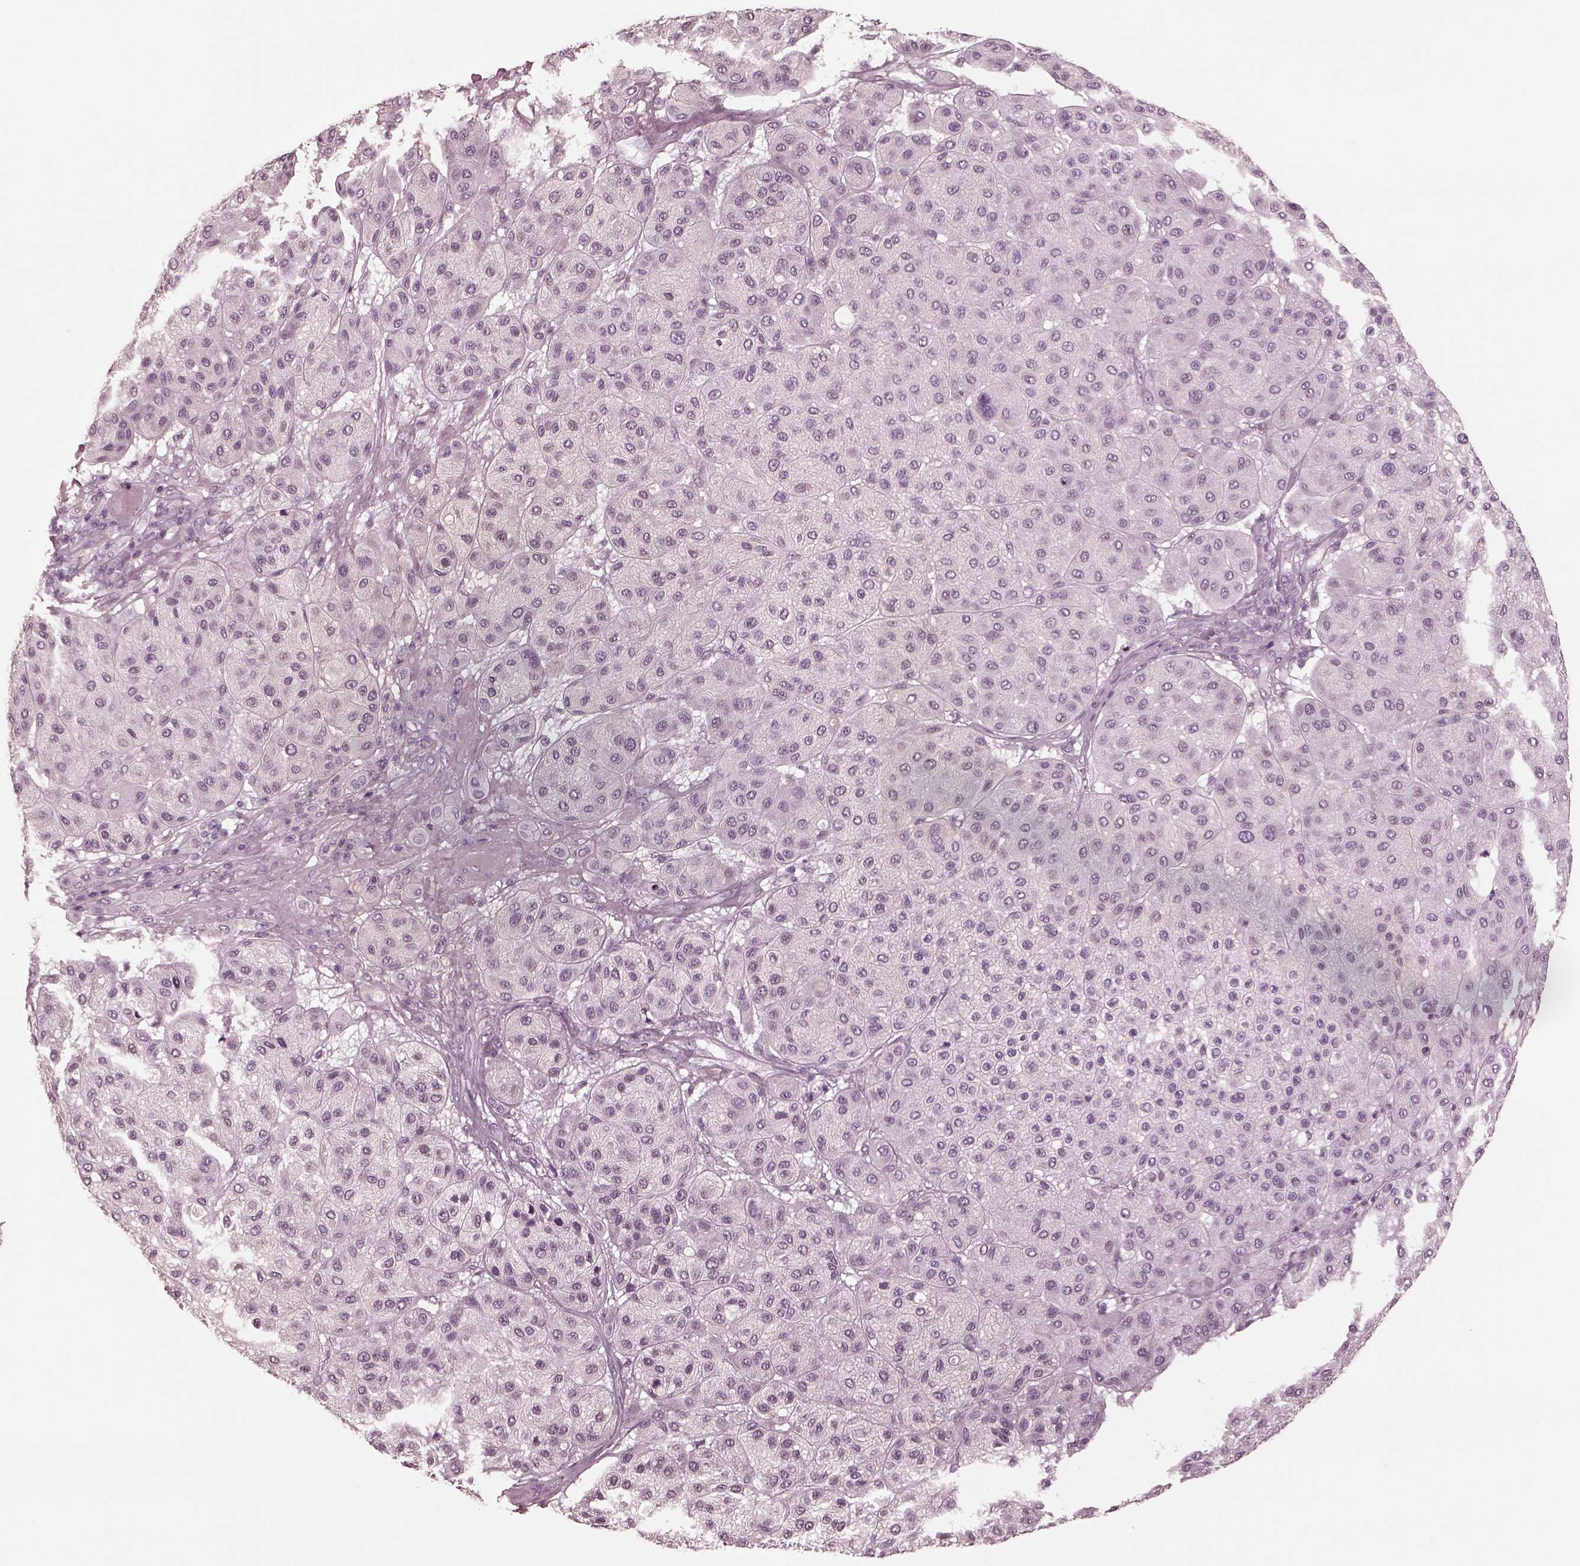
{"staining": {"intensity": "negative", "quantity": "none", "location": "none"}, "tissue": "melanoma", "cell_type": "Tumor cells", "image_type": "cancer", "snomed": [{"axis": "morphology", "description": "Malignant melanoma, Metastatic site"}, {"axis": "topography", "description": "Smooth muscle"}], "caption": "Tumor cells show no significant protein expression in melanoma. (DAB (3,3'-diaminobenzidine) IHC visualized using brightfield microscopy, high magnification).", "gene": "CGA", "patient": {"sex": "male", "age": 41}}